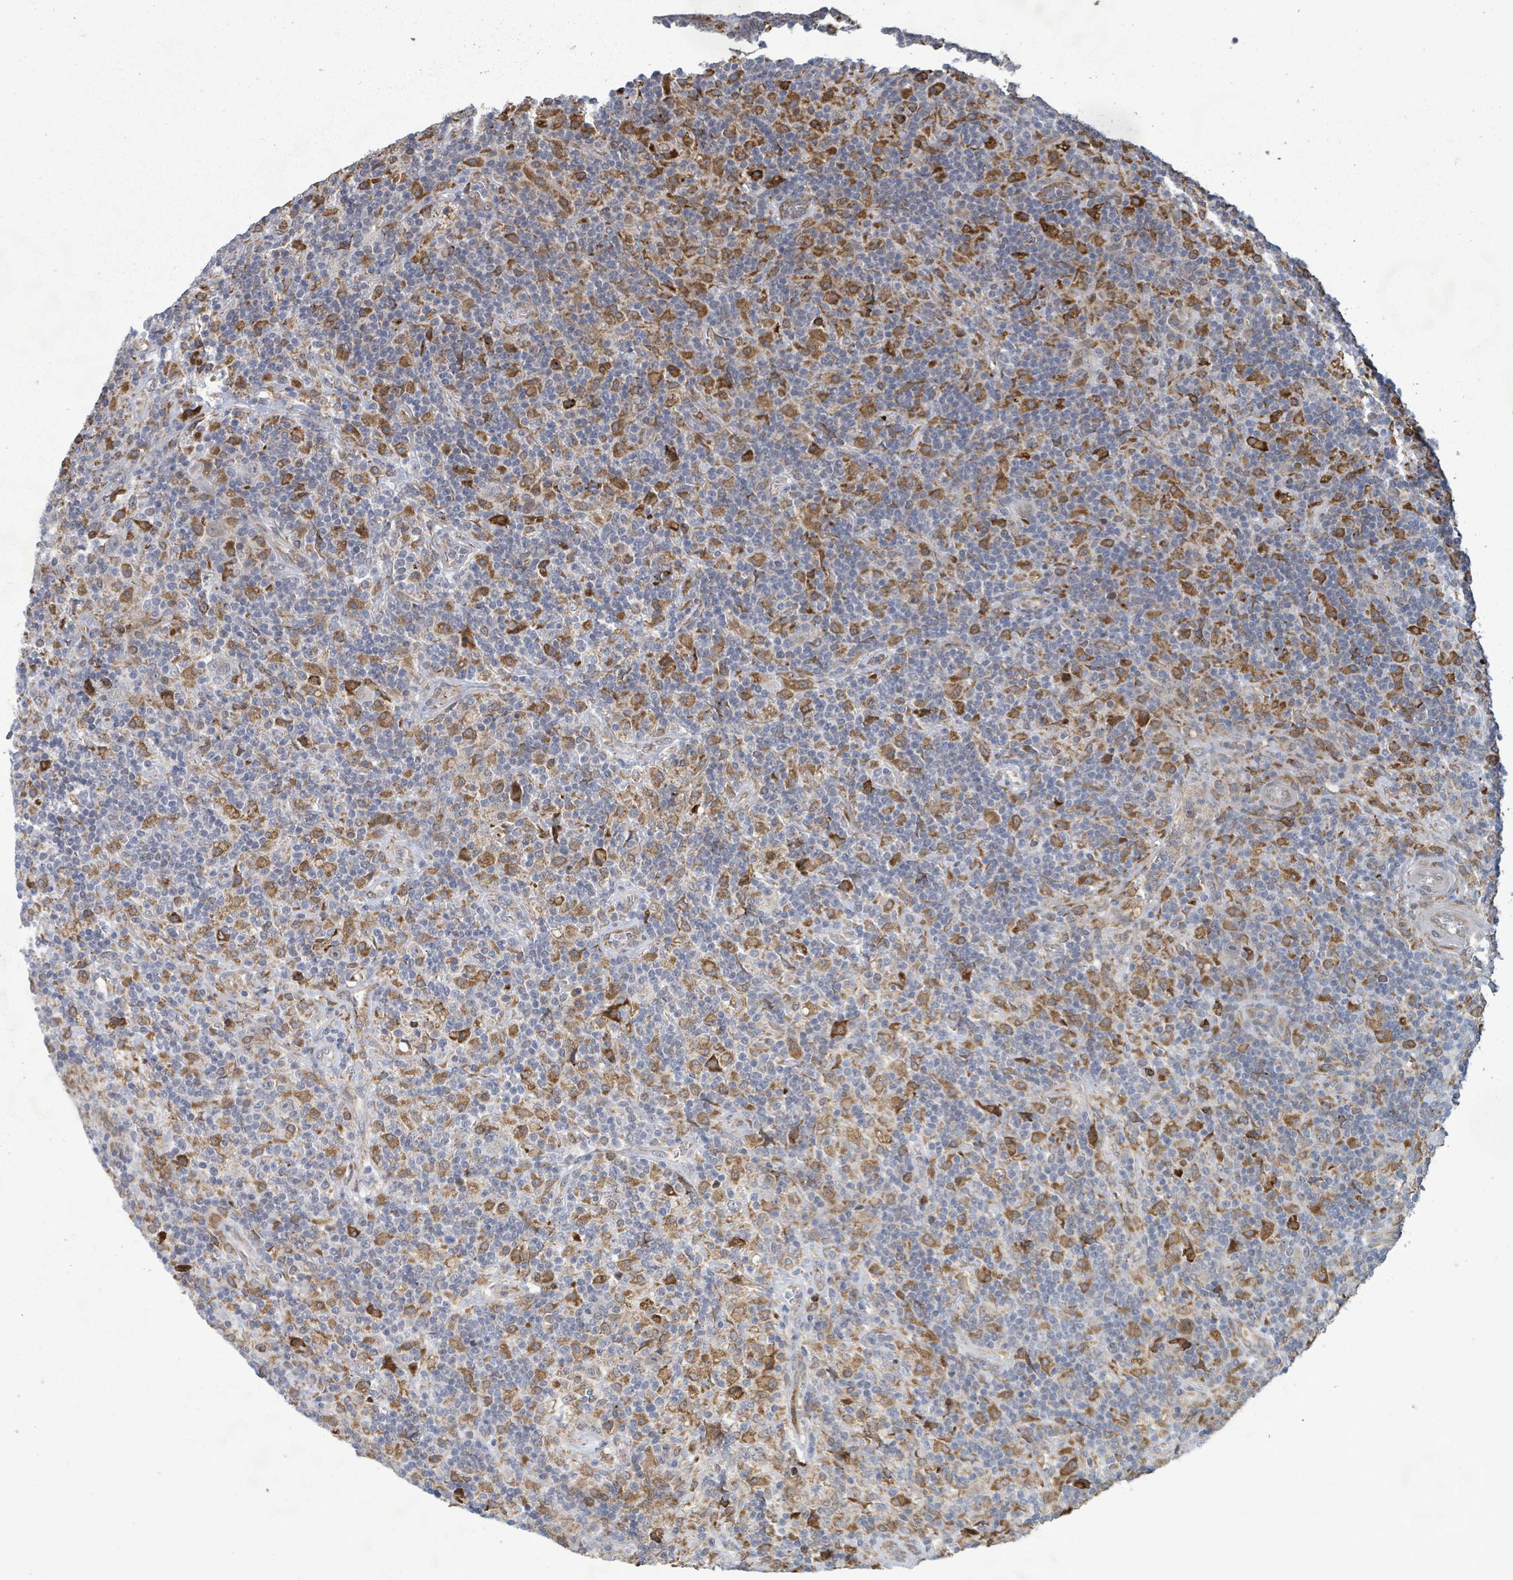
{"staining": {"intensity": "negative", "quantity": "none", "location": "none"}, "tissue": "lymphoma", "cell_type": "Tumor cells", "image_type": "cancer", "snomed": [{"axis": "morphology", "description": "Hodgkin's disease, NOS"}, {"axis": "topography", "description": "Lymph node"}], "caption": "An immunohistochemistry histopathology image of lymphoma is shown. There is no staining in tumor cells of lymphoma.", "gene": "SHROOM2", "patient": {"sex": "male", "age": 70}}